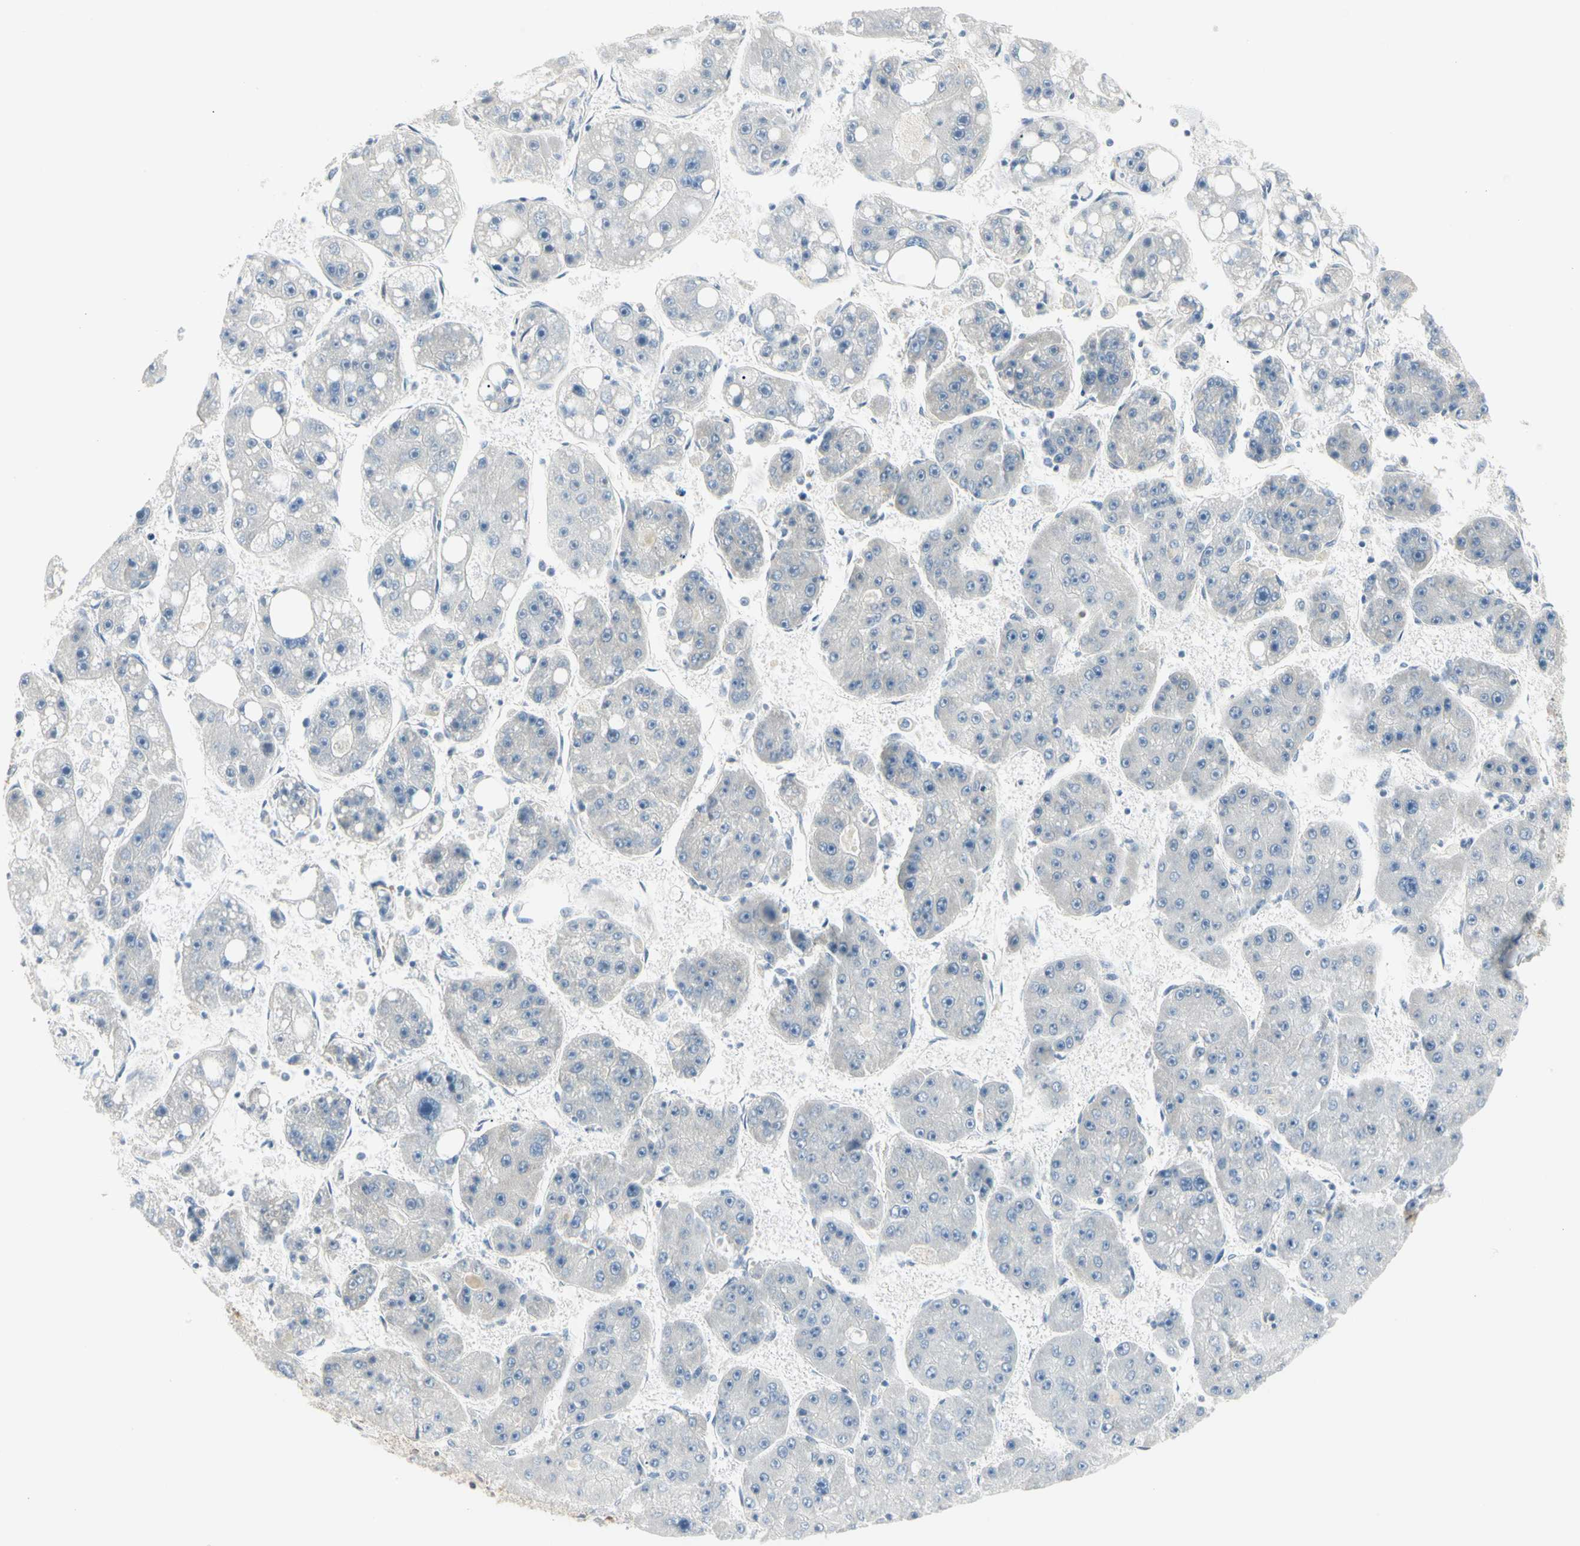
{"staining": {"intensity": "negative", "quantity": "none", "location": "none"}, "tissue": "liver cancer", "cell_type": "Tumor cells", "image_type": "cancer", "snomed": [{"axis": "morphology", "description": "Carcinoma, Hepatocellular, NOS"}, {"axis": "topography", "description": "Liver"}], "caption": "DAB (3,3'-diaminobenzidine) immunohistochemical staining of human hepatocellular carcinoma (liver) shows no significant expression in tumor cells.", "gene": "NFKB2", "patient": {"sex": "female", "age": 61}}